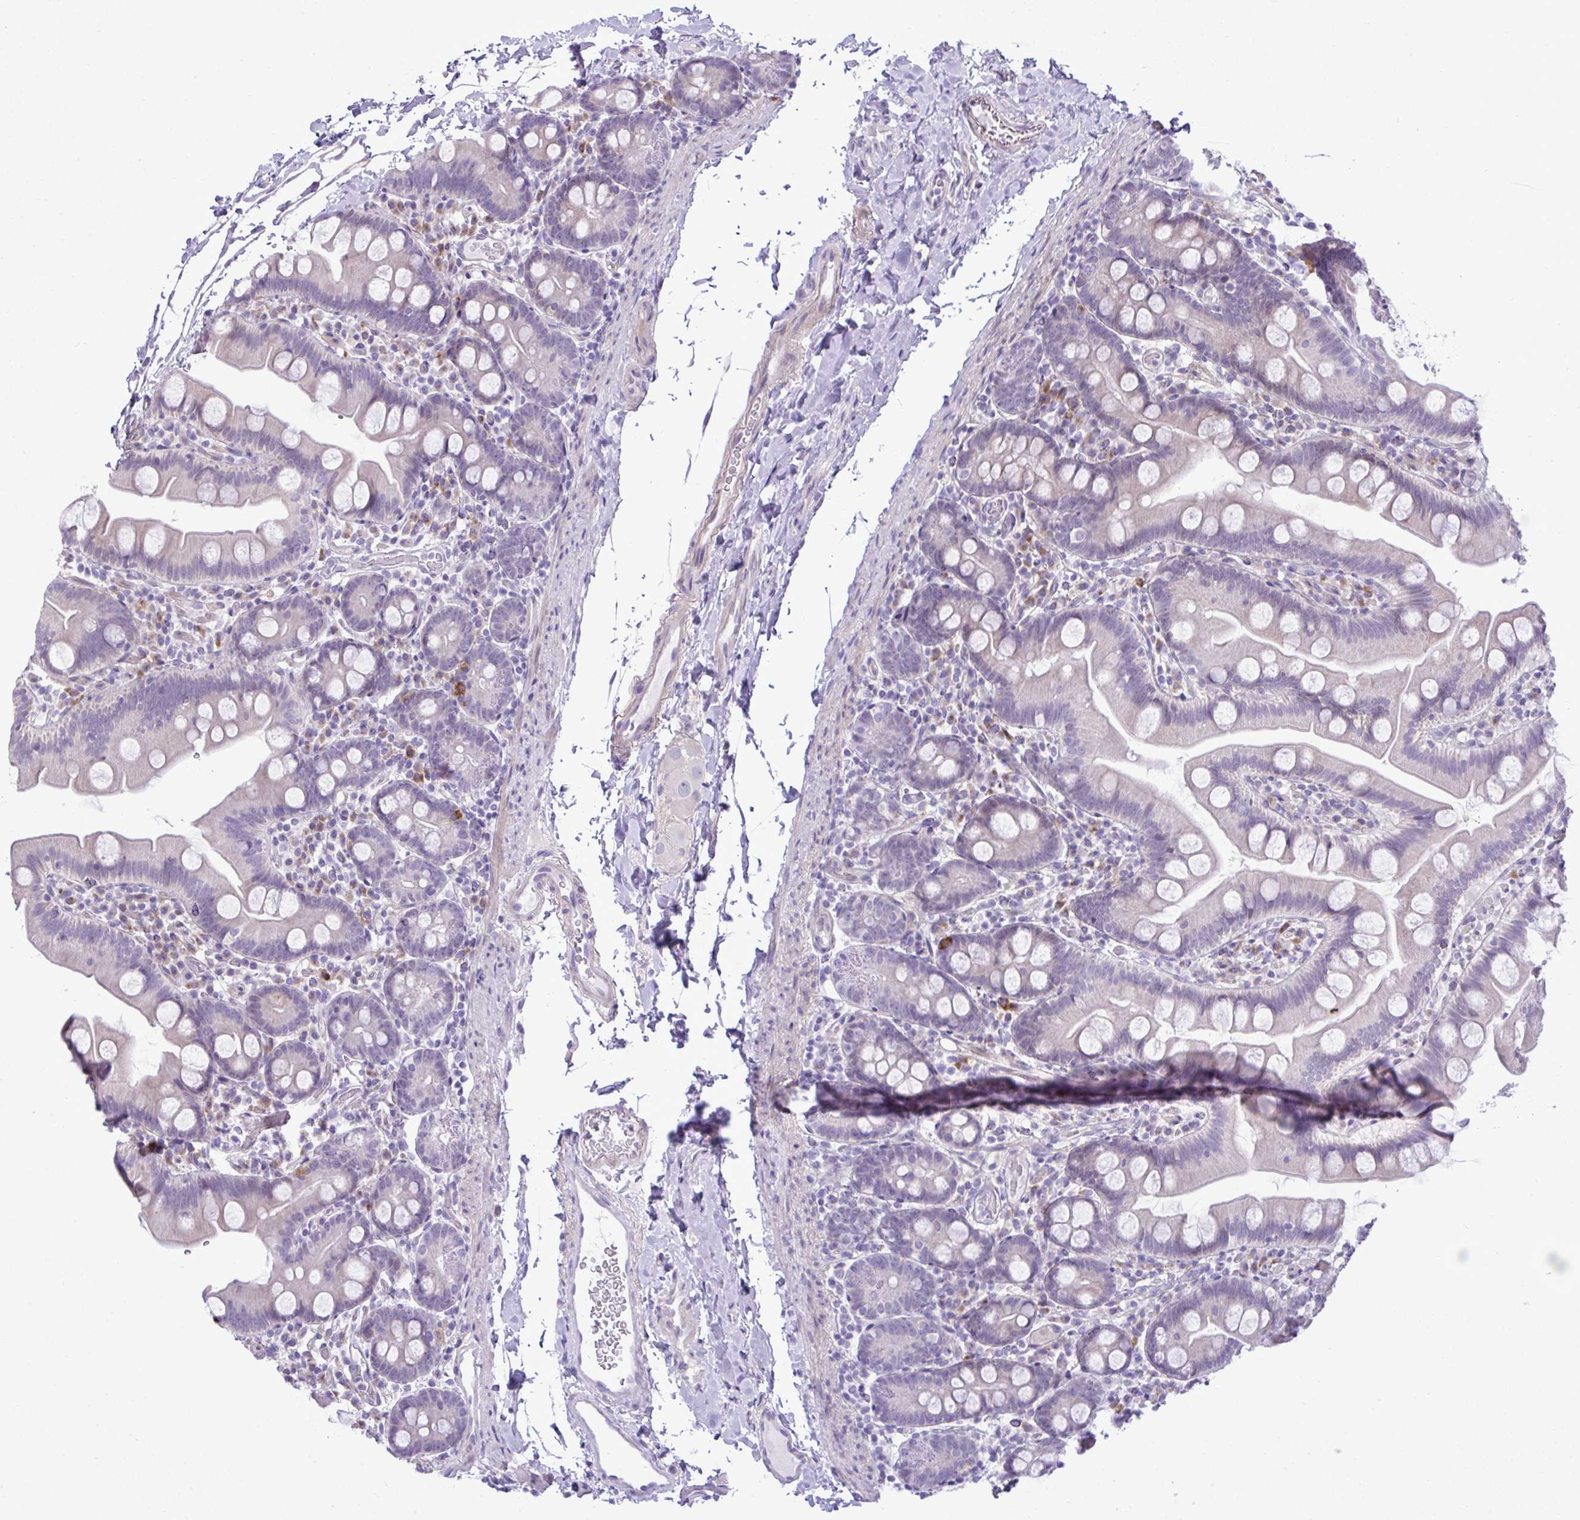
{"staining": {"intensity": "moderate", "quantity": "<25%", "location": "cytoplasmic/membranous"}, "tissue": "small intestine", "cell_type": "Glandular cells", "image_type": "normal", "snomed": [{"axis": "morphology", "description": "Normal tissue, NOS"}, {"axis": "topography", "description": "Small intestine"}], "caption": "Unremarkable small intestine displays moderate cytoplasmic/membranous positivity in approximately <25% of glandular cells The staining was performed using DAB (3,3'-diaminobenzidine) to visualize the protein expression in brown, while the nuclei were stained in blue with hematoxylin (Magnification: 20x)..", "gene": "SPAG1", "patient": {"sex": "female", "age": 68}}